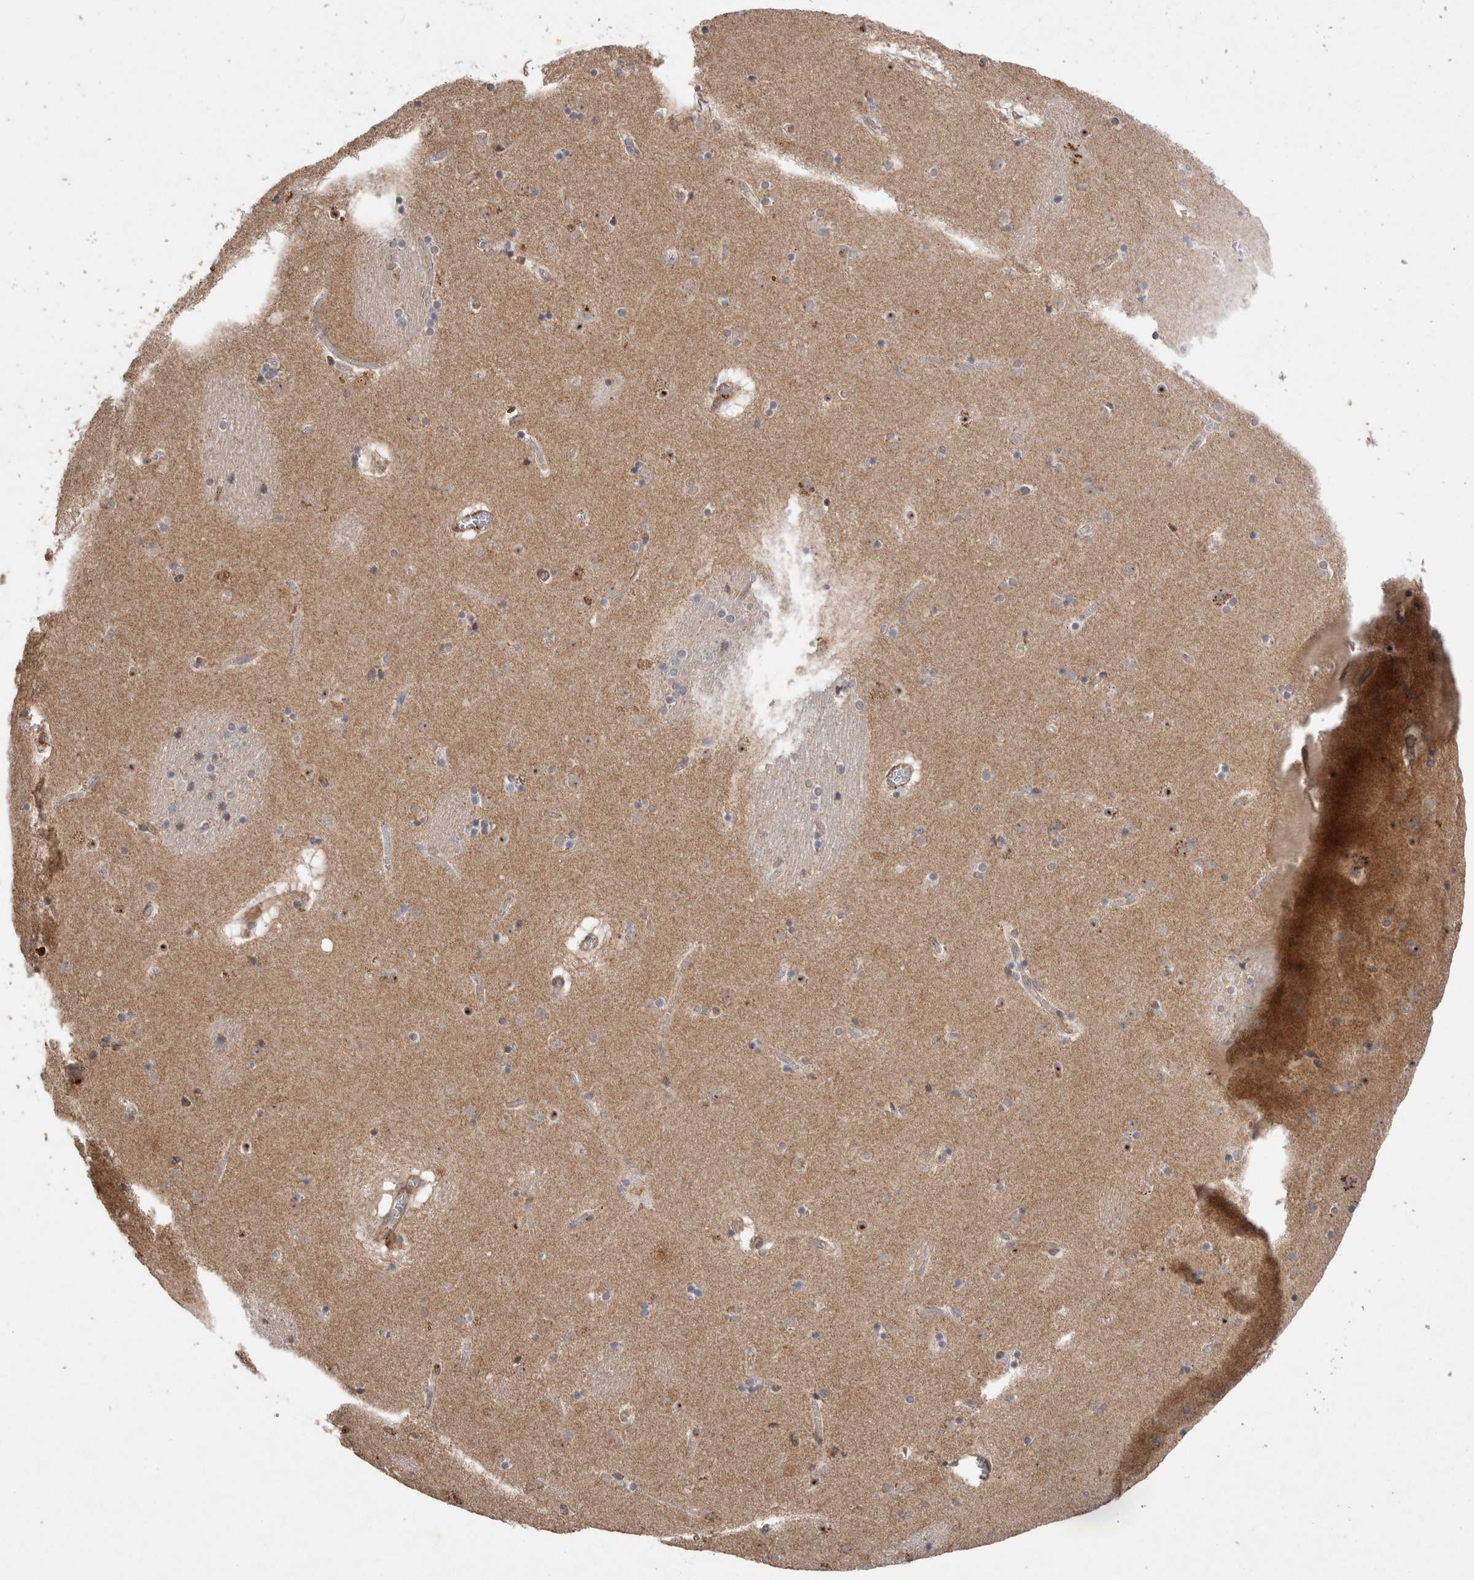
{"staining": {"intensity": "moderate", "quantity": "<25%", "location": "nuclear"}, "tissue": "caudate", "cell_type": "Glial cells", "image_type": "normal", "snomed": [{"axis": "morphology", "description": "Normal tissue, NOS"}, {"axis": "topography", "description": "Lateral ventricle wall"}], "caption": "Immunohistochemistry (DAB (3,3'-diaminobenzidine)) staining of benign caudate displays moderate nuclear protein expression in about <25% of glial cells. (DAB IHC with brightfield microscopy, high magnification).", "gene": "CDH6", "patient": {"sex": "male", "age": 70}}